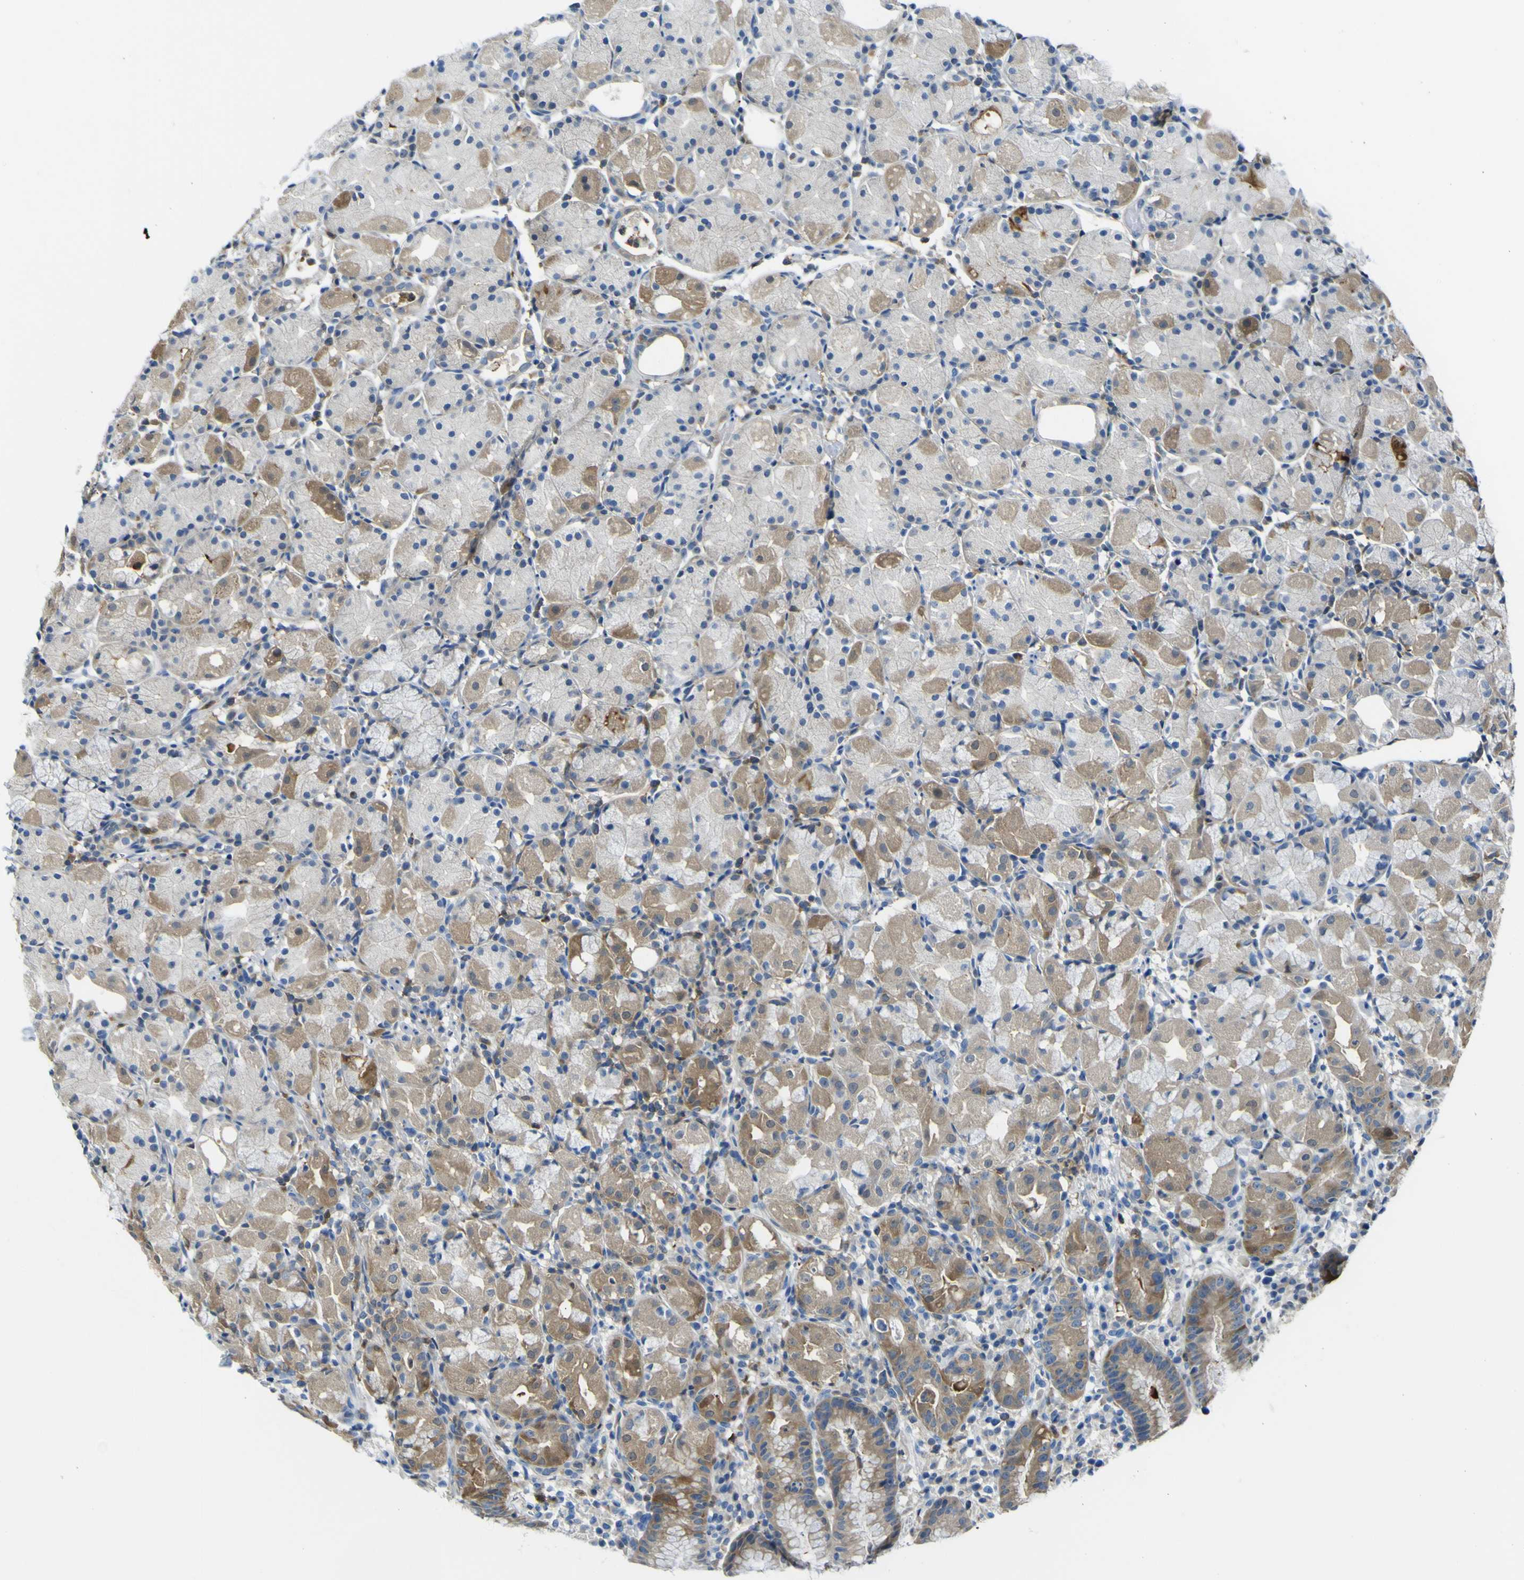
{"staining": {"intensity": "moderate", "quantity": "25%-75%", "location": "cytoplasmic/membranous"}, "tissue": "stomach", "cell_type": "Glandular cells", "image_type": "normal", "snomed": [{"axis": "morphology", "description": "Normal tissue, NOS"}, {"axis": "topography", "description": "Stomach"}, {"axis": "topography", "description": "Stomach, lower"}], "caption": "Approximately 25%-75% of glandular cells in normal stomach show moderate cytoplasmic/membranous protein positivity as visualized by brown immunohistochemical staining.", "gene": "ABHD3", "patient": {"sex": "female", "age": 75}}